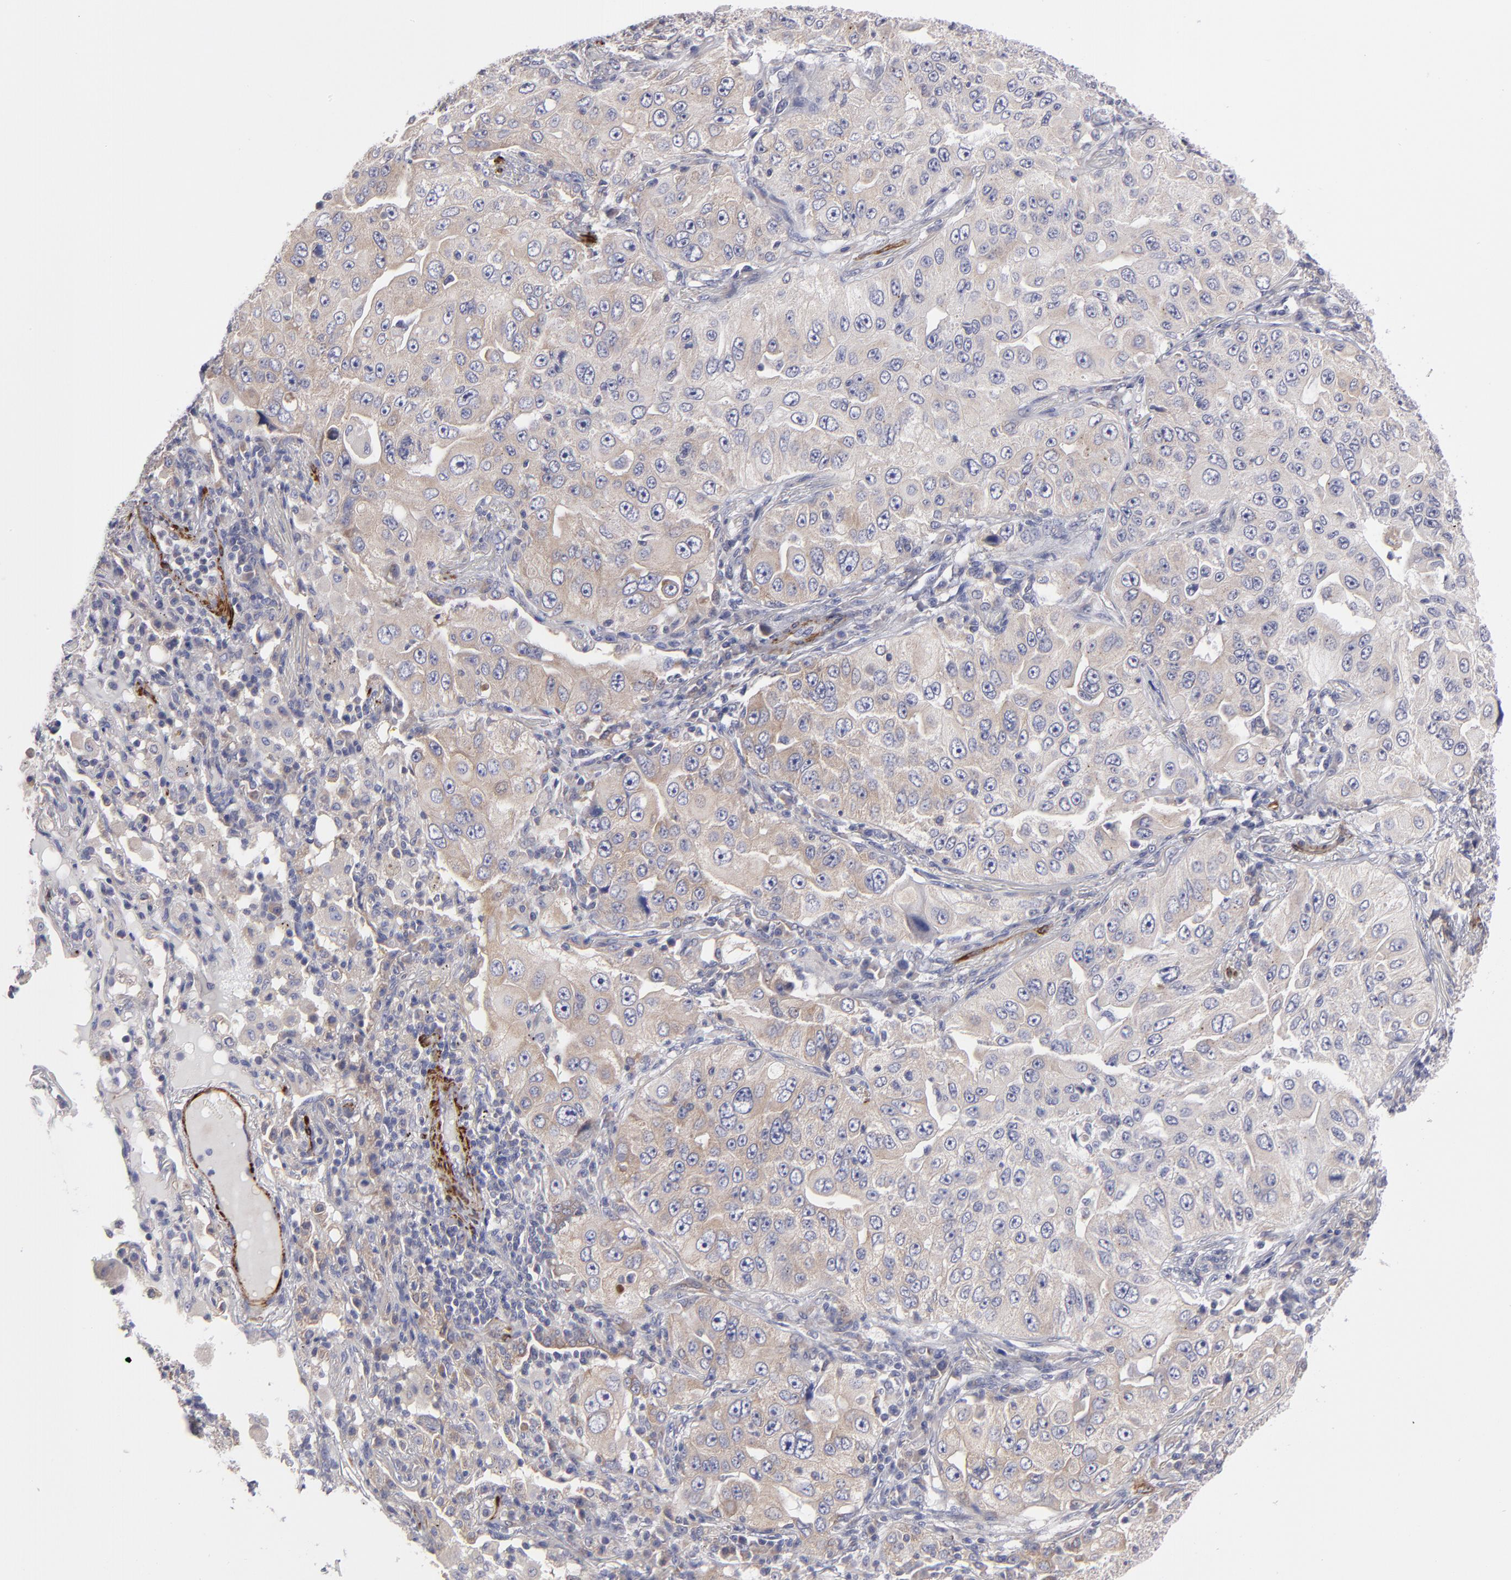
{"staining": {"intensity": "weak", "quantity": ">75%", "location": "cytoplasmic/membranous"}, "tissue": "lung cancer", "cell_type": "Tumor cells", "image_type": "cancer", "snomed": [{"axis": "morphology", "description": "Adenocarcinoma, NOS"}, {"axis": "topography", "description": "Lung"}], "caption": "Lung adenocarcinoma was stained to show a protein in brown. There is low levels of weak cytoplasmic/membranous positivity in approximately >75% of tumor cells. (DAB IHC, brown staining for protein, blue staining for nuclei).", "gene": "SLMAP", "patient": {"sex": "male", "age": 84}}